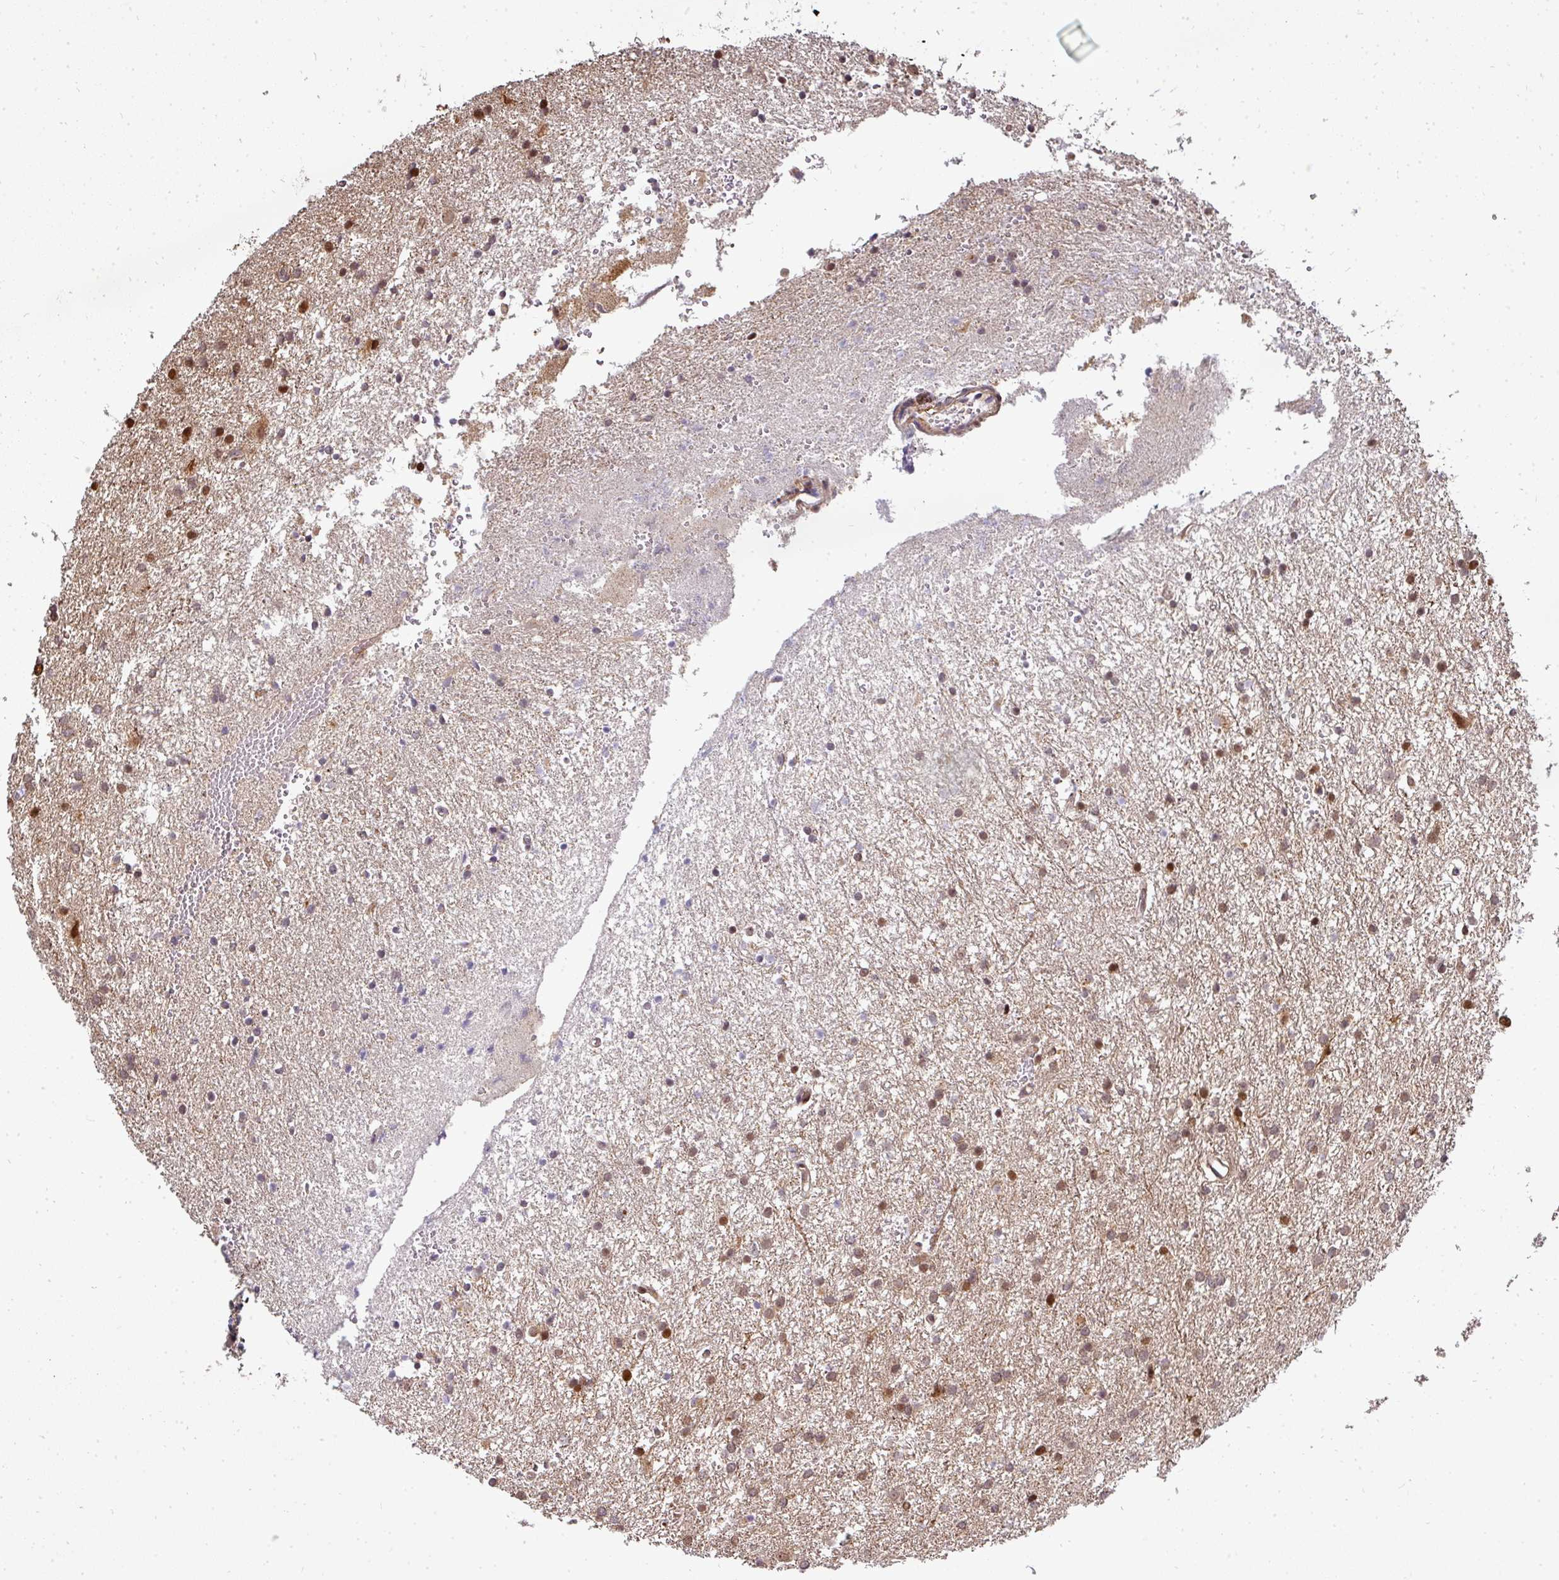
{"staining": {"intensity": "moderate", "quantity": "<25%", "location": "nuclear"}, "tissue": "glioma", "cell_type": "Tumor cells", "image_type": "cancer", "snomed": [{"axis": "morphology", "description": "Glioma, malignant, High grade"}, {"axis": "topography", "description": "Brain"}], "caption": "Human glioma stained with a protein marker reveals moderate staining in tumor cells.", "gene": "PATZ1", "patient": {"sex": "female", "age": 50}}